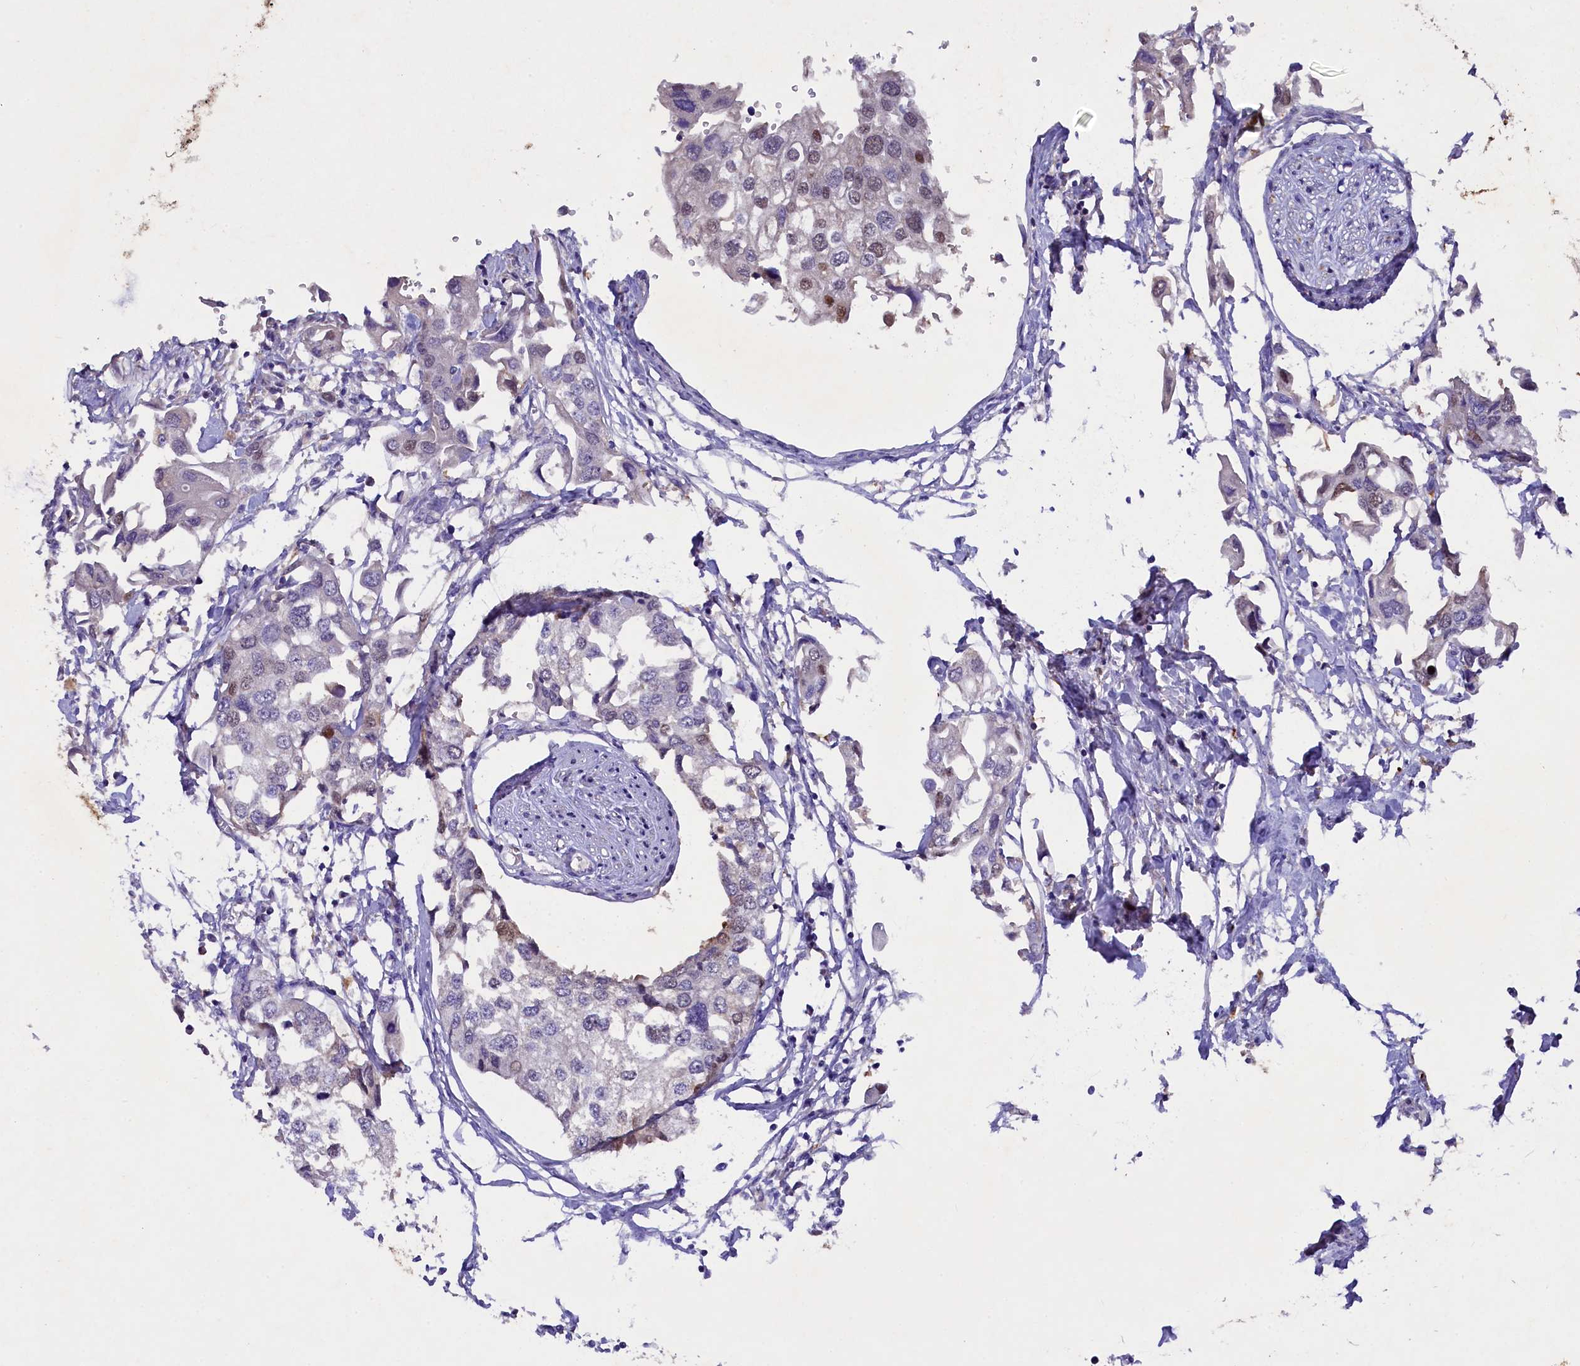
{"staining": {"intensity": "moderate", "quantity": "<25%", "location": "nuclear"}, "tissue": "urothelial cancer", "cell_type": "Tumor cells", "image_type": "cancer", "snomed": [{"axis": "morphology", "description": "Urothelial carcinoma, High grade"}, {"axis": "topography", "description": "Urinary bladder"}], "caption": "The micrograph exhibits a brown stain indicating the presence of a protein in the nuclear of tumor cells in high-grade urothelial carcinoma. Immunohistochemistry stains the protein in brown and the nuclei are stained blue.", "gene": "TGDS", "patient": {"sex": "male", "age": 64}}